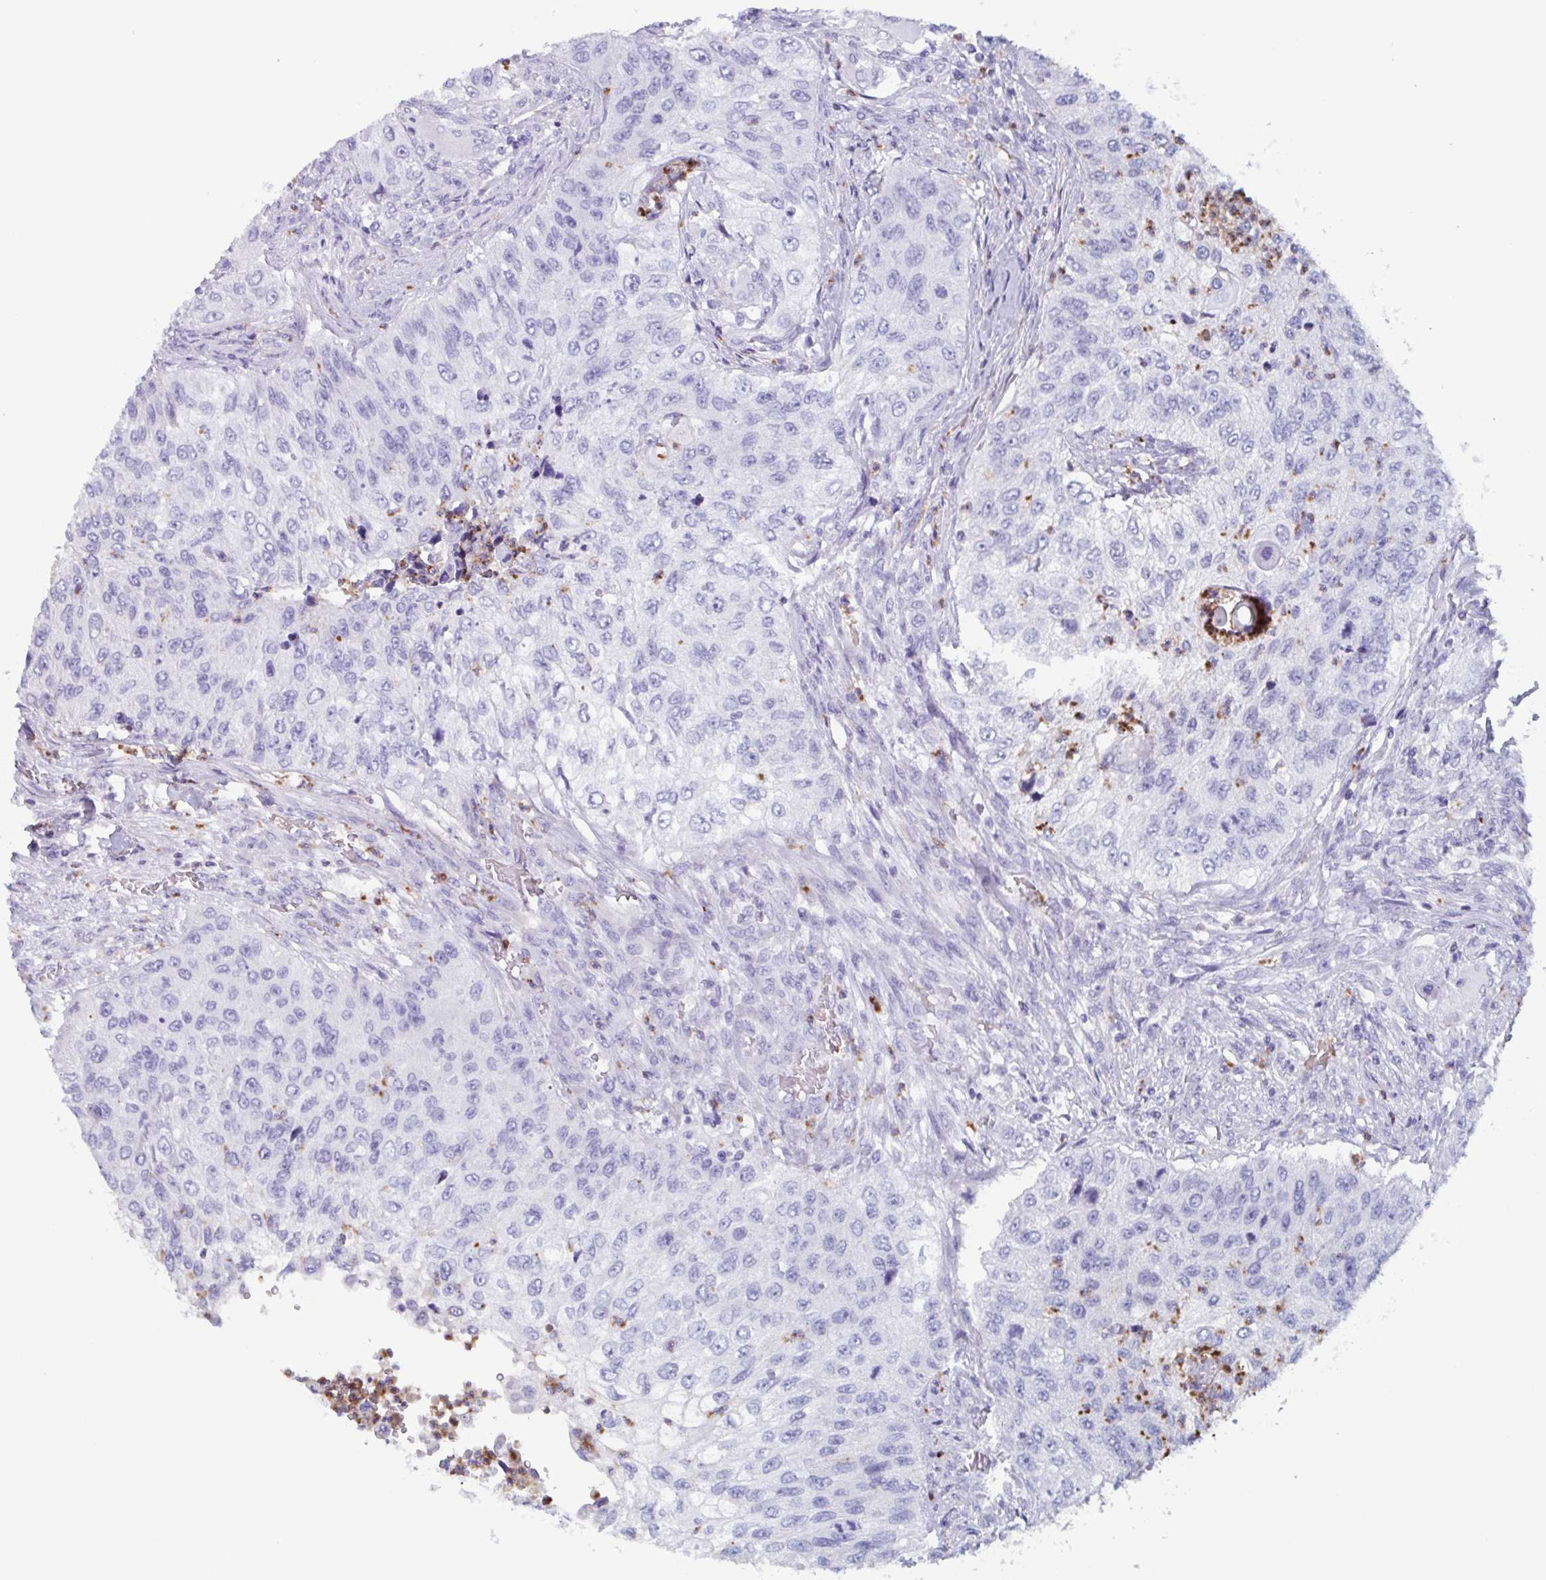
{"staining": {"intensity": "negative", "quantity": "none", "location": "none"}, "tissue": "urothelial cancer", "cell_type": "Tumor cells", "image_type": "cancer", "snomed": [{"axis": "morphology", "description": "Urothelial carcinoma, High grade"}, {"axis": "topography", "description": "Urinary bladder"}], "caption": "Urothelial cancer stained for a protein using immunohistochemistry reveals no staining tumor cells.", "gene": "BPI", "patient": {"sex": "female", "age": 60}}